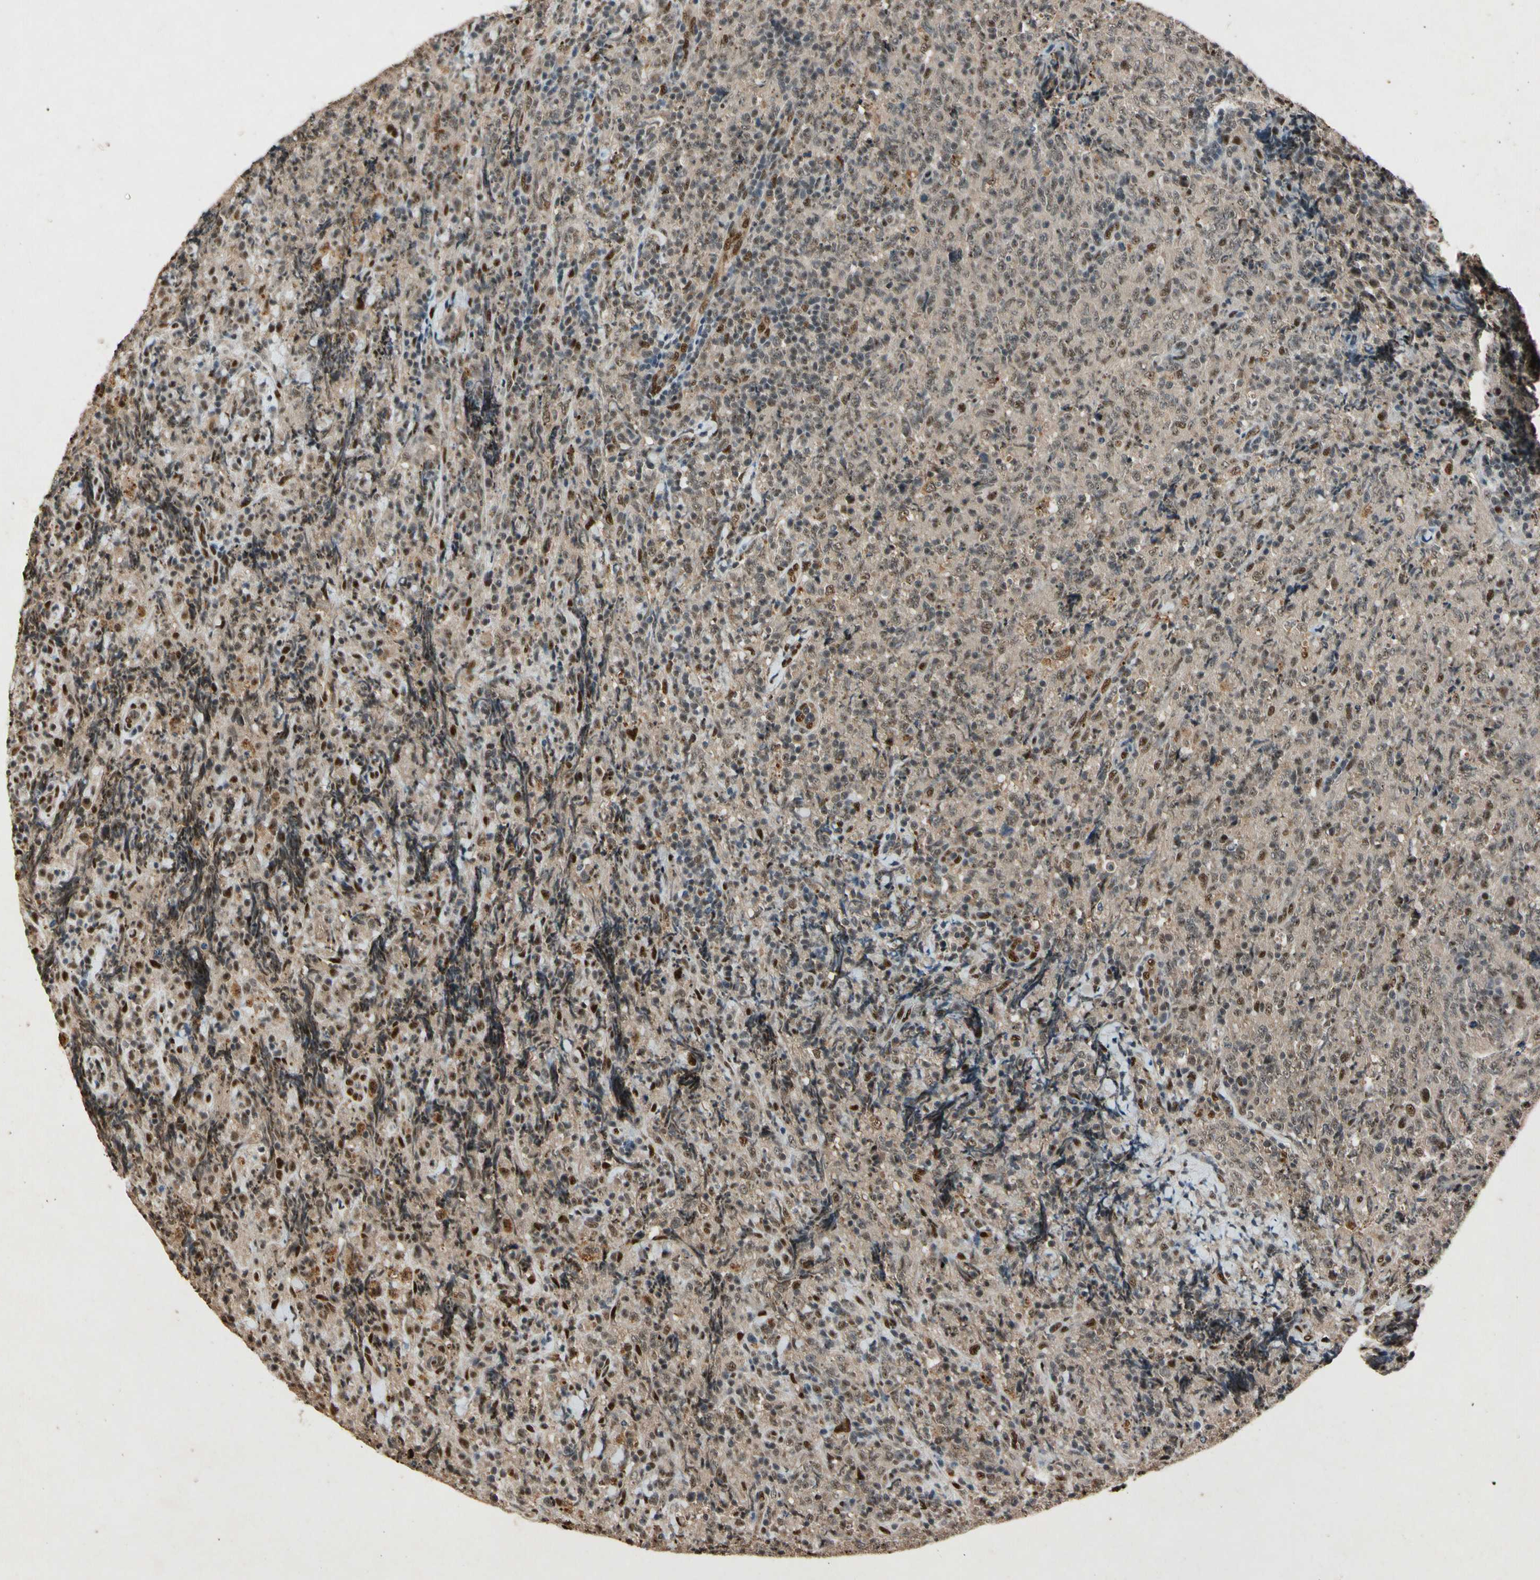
{"staining": {"intensity": "moderate", "quantity": "25%-75%", "location": "cytoplasmic/membranous,nuclear"}, "tissue": "lymphoma", "cell_type": "Tumor cells", "image_type": "cancer", "snomed": [{"axis": "morphology", "description": "Malignant lymphoma, non-Hodgkin's type, High grade"}, {"axis": "topography", "description": "Tonsil"}], "caption": "This is an image of immunohistochemistry (IHC) staining of lymphoma, which shows moderate expression in the cytoplasmic/membranous and nuclear of tumor cells.", "gene": "PML", "patient": {"sex": "female", "age": 36}}